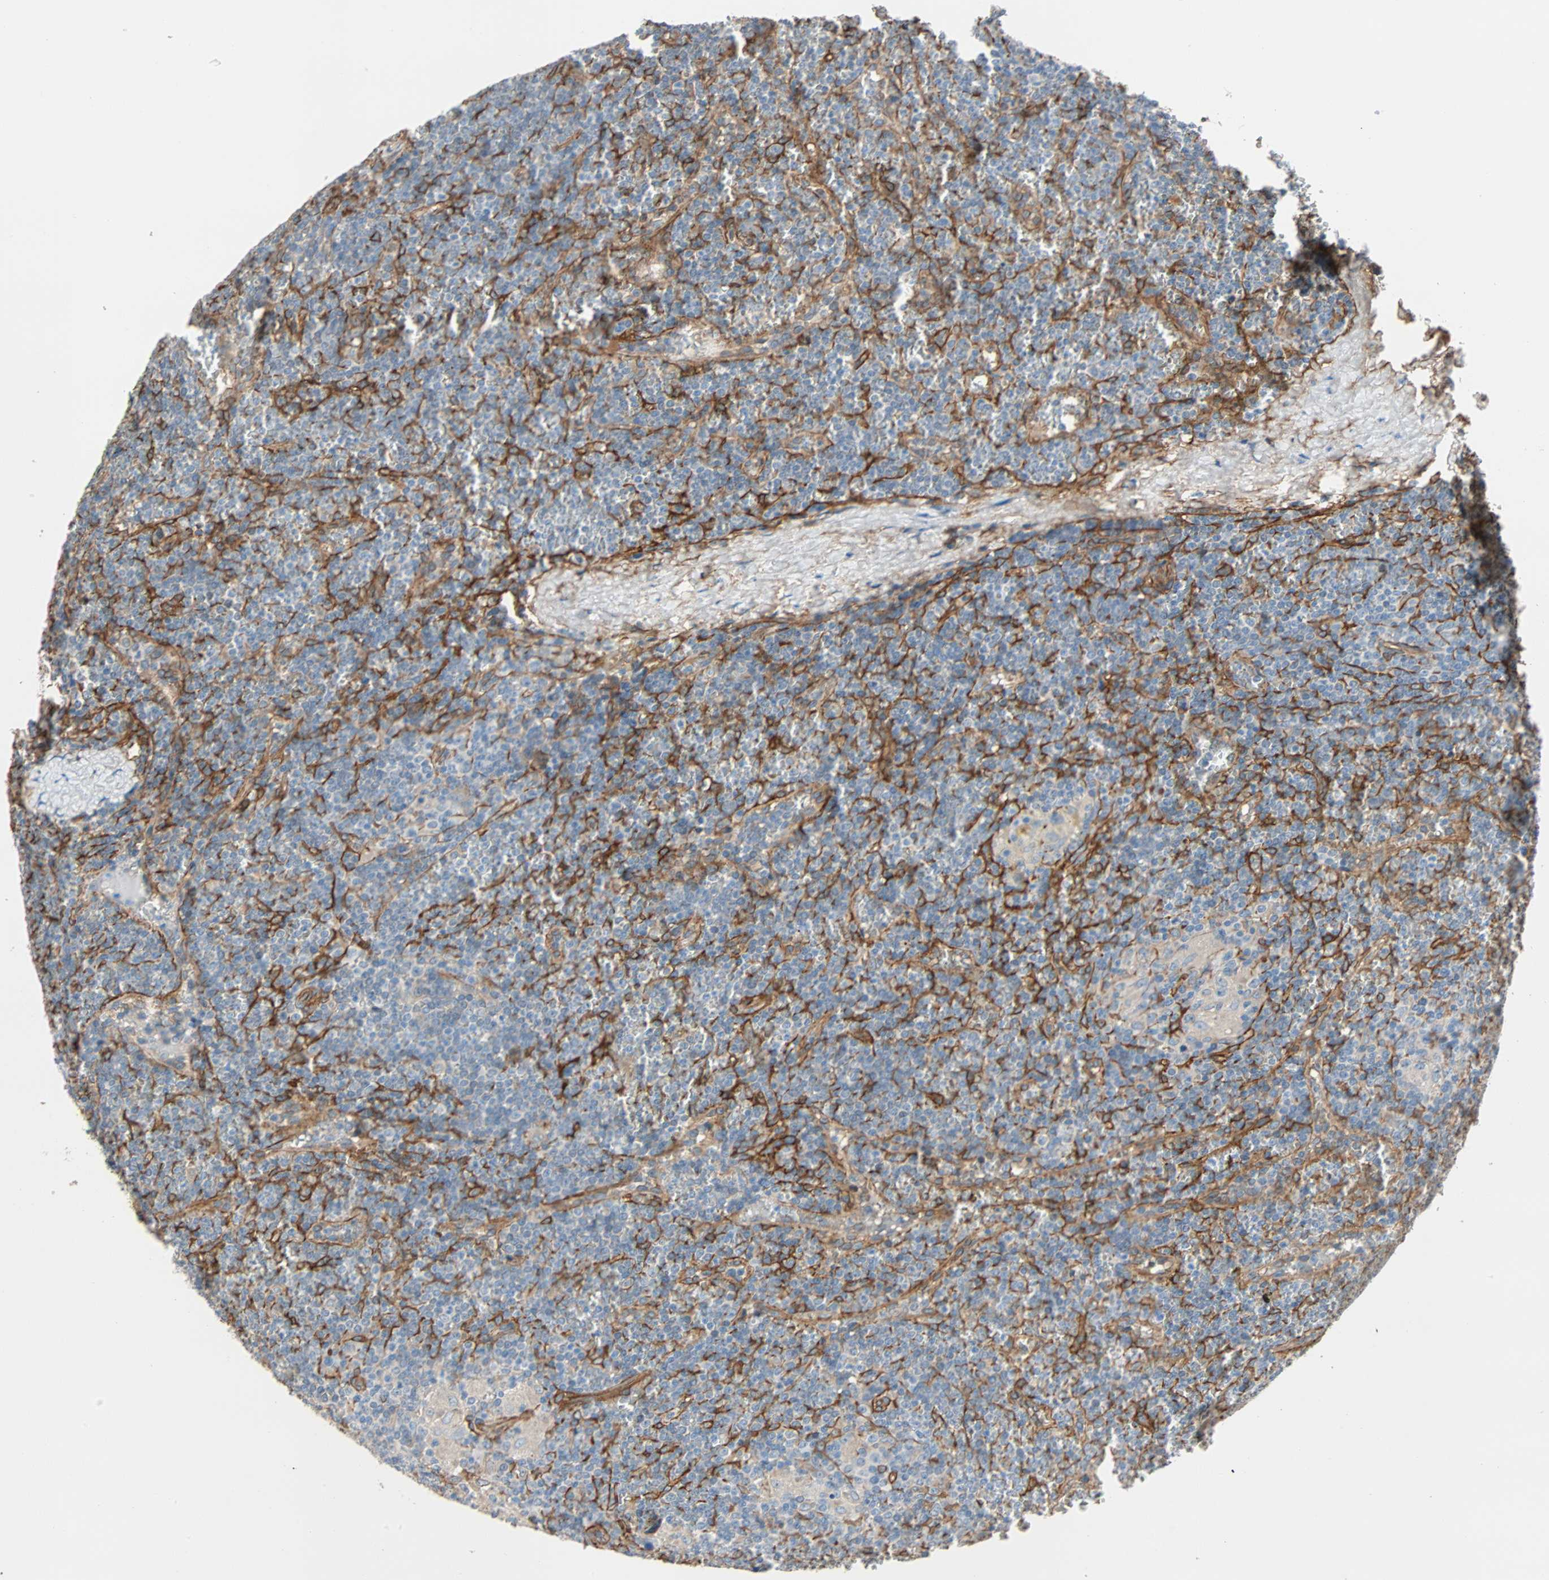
{"staining": {"intensity": "weak", "quantity": "<25%", "location": "cytoplasmic/membranous"}, "tissue": "lymphoma", "cell_type": "Tumor cells", "image_type": "cancer", "snomed": [{"axis": "morphology", "description": "Malignant lymphoma, non-Hodgkin's type, Low grade"}, {"axis": "topography", "description": "Spleen"}], "caption": "A high-resolution image shows immunohistochemistry staining of malignant lymphoma, non-Hodgkin's type (low-grade), which reveals no significant staining in tumor cells. (Immunohistochemistry (ihc), brightfield microscopy, high magnification).", "gene": "EPB41L2", "patient": {"sex": "female", "age": 19}}